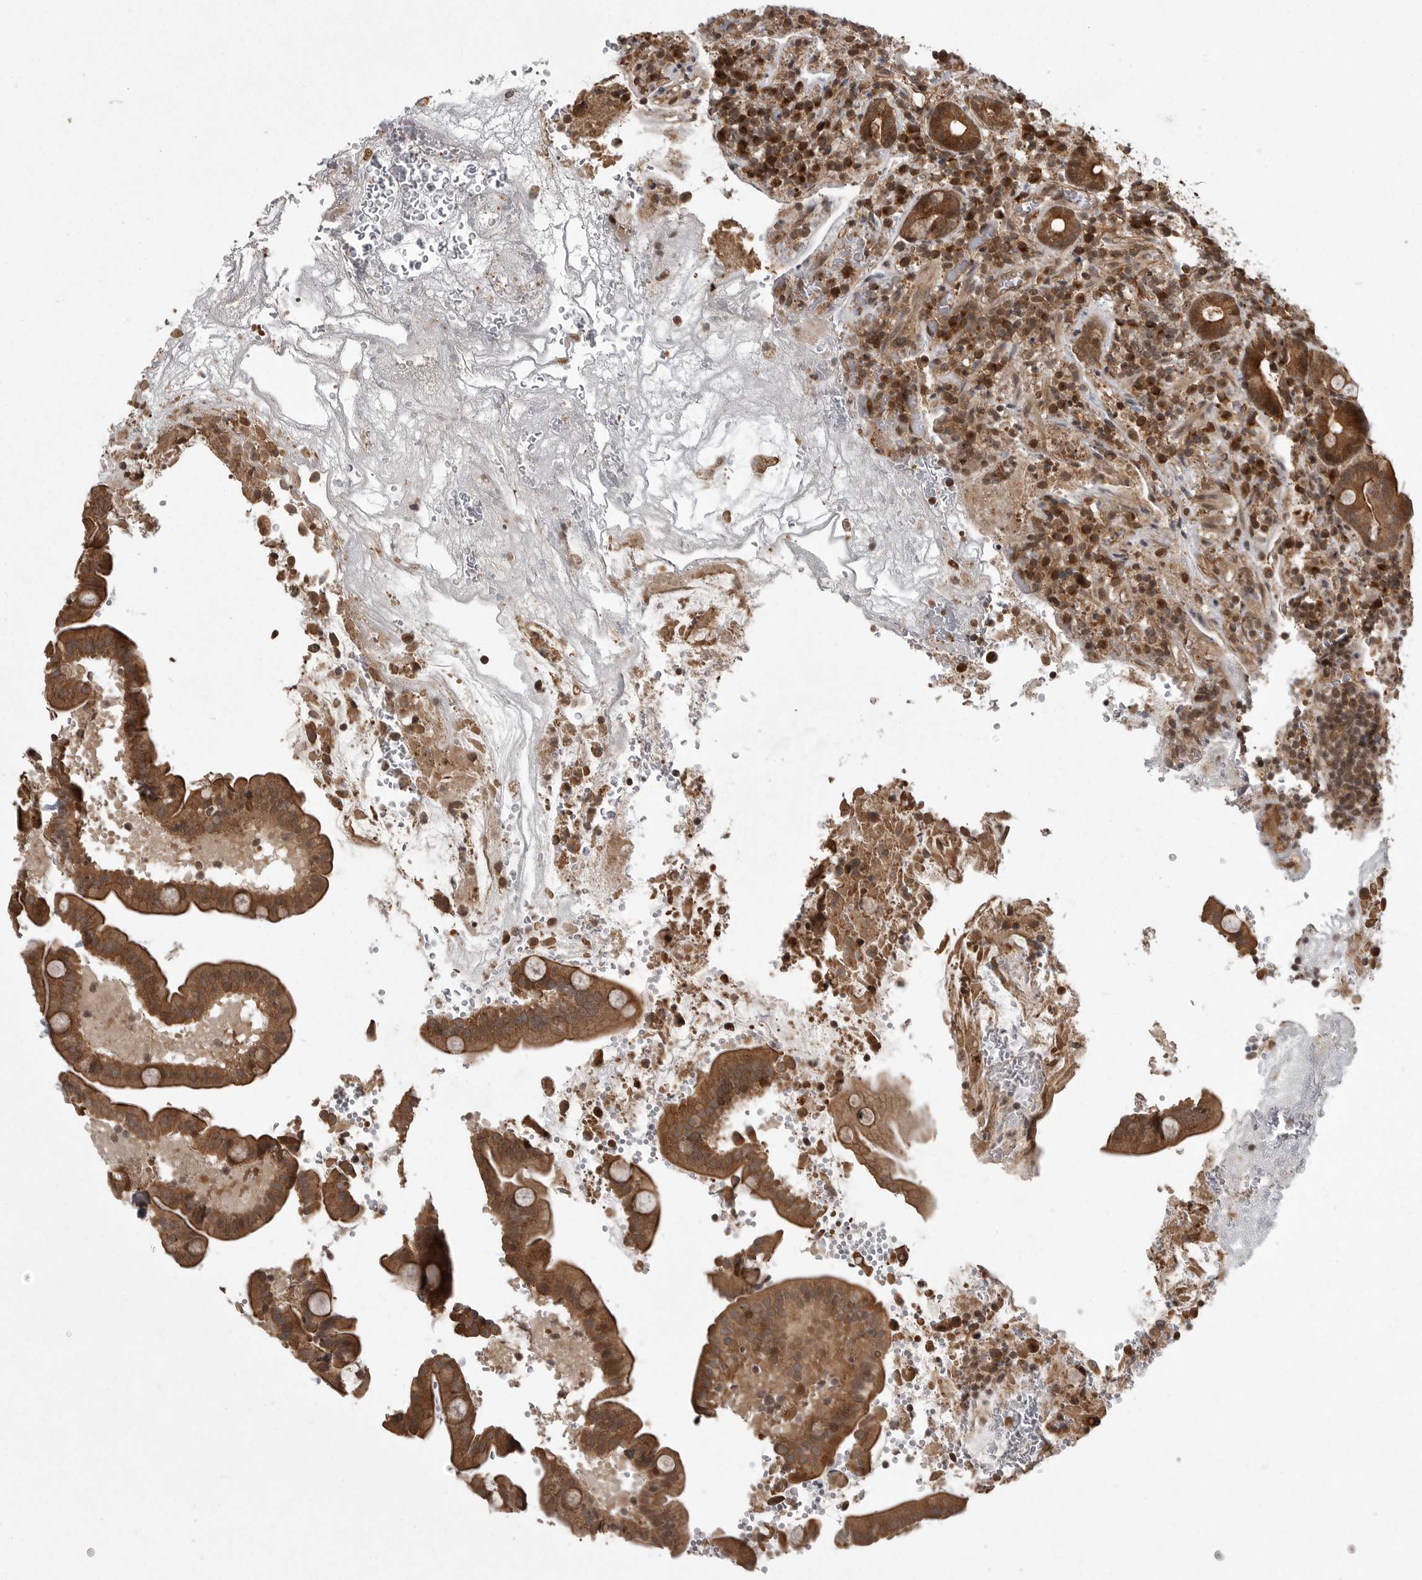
{"staining": {"intensity": "moderate", "quantity": ">75%", "location": "cytoplasmic/membranous"}, "tissue": "duodenum", "cell_type": "Glandular cells", "image_type": "normal", "snomed": [{"axis": "morphology", "description": "Normal tissue, NOS"}, {"axis": "topography", "description": "Duodenum"}], "caption": "This is a histology image of immunohistochemistry staining of unremarkable duodenum, which shows moderate staining in the cytoplasmic/membranous of glandular cells.", "gene": "DNAJC8", "patient": {"sex": "male", "age": 54}}